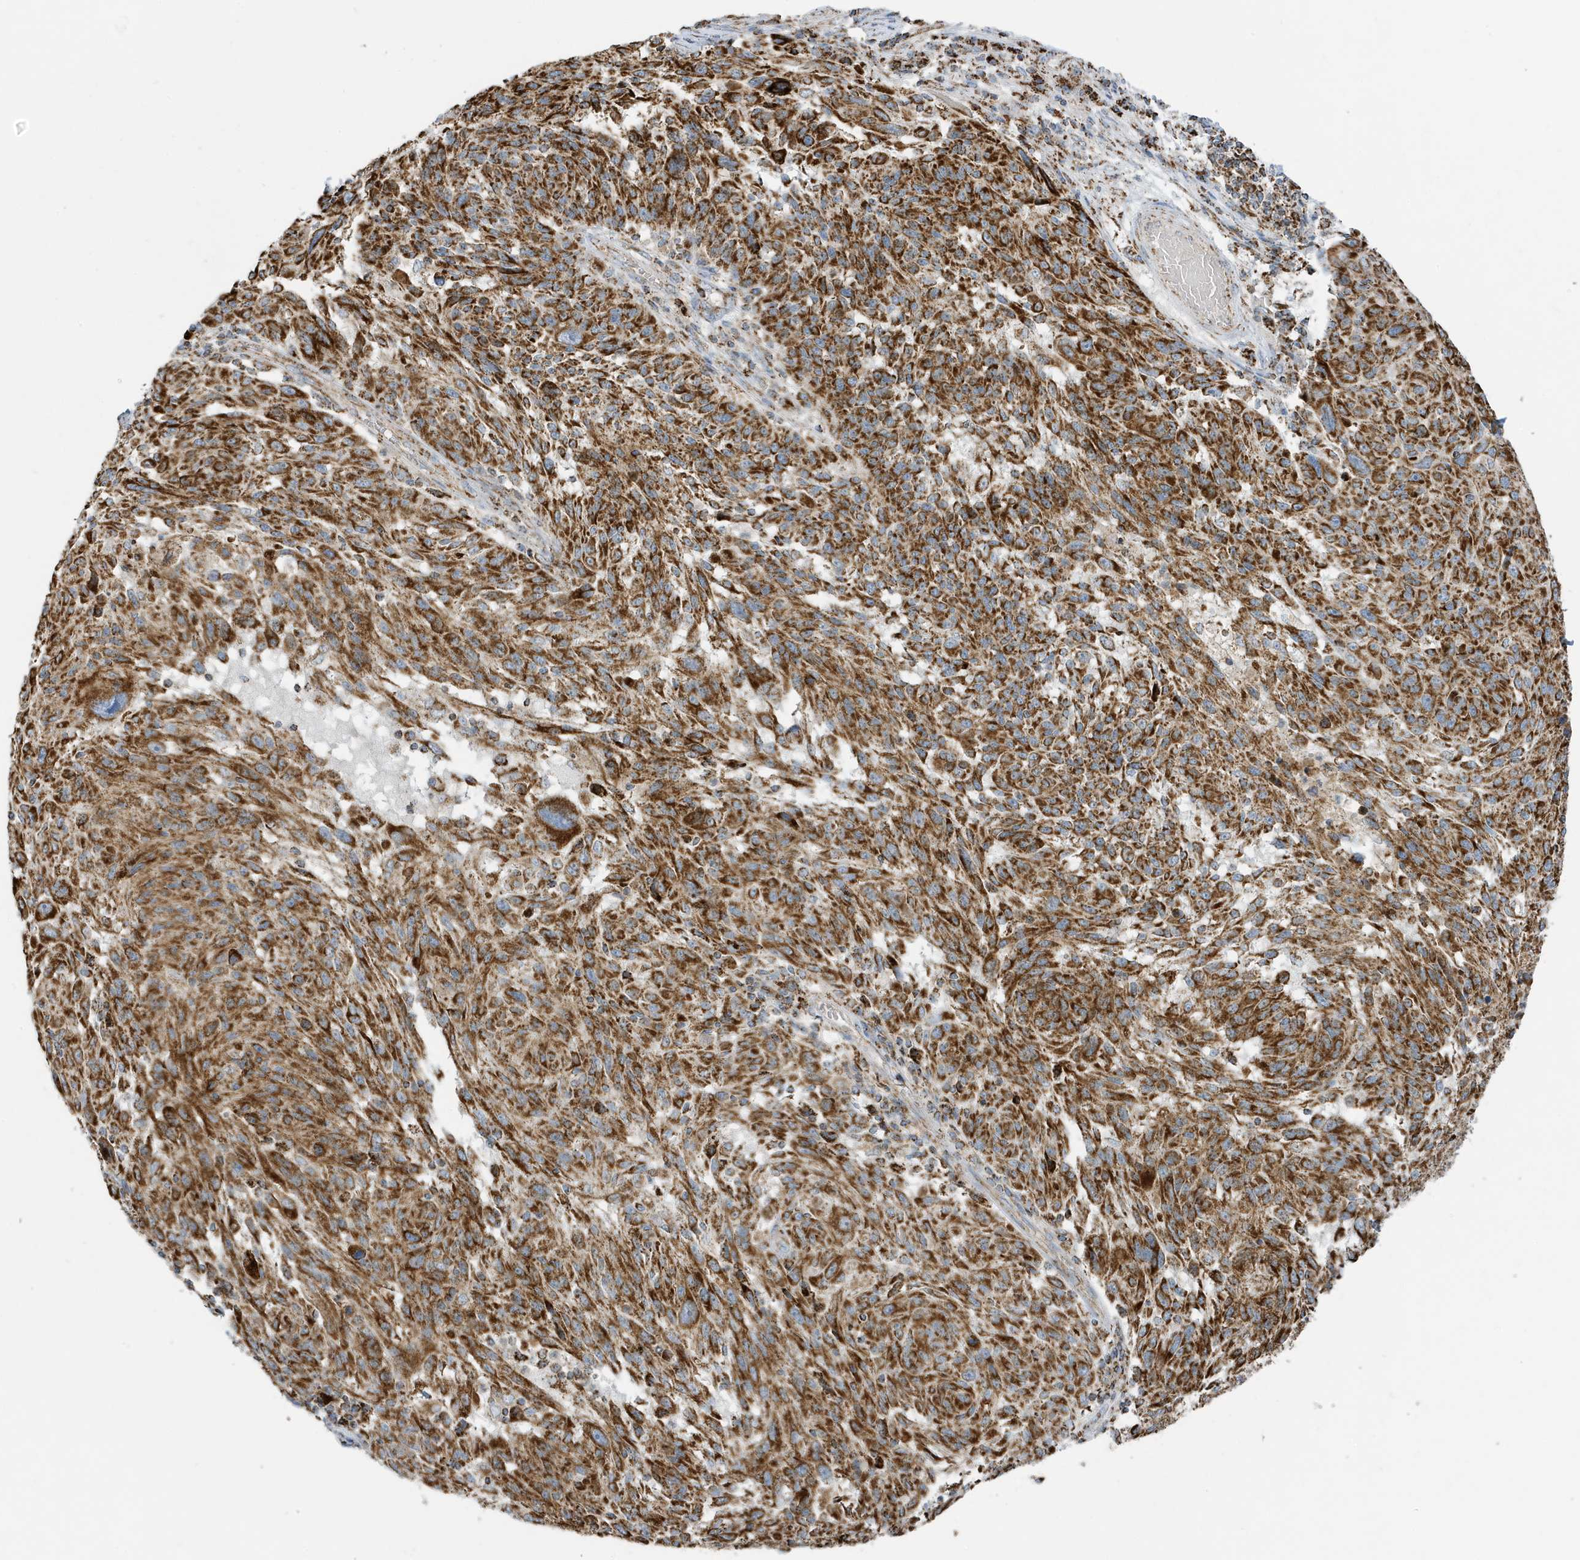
{"staining": {"intensity": "strong", "quantity": ">75%", "location": "cytoplasmic/membranous"}, "tissue": "melanoma", "cell_type": "Tumor cells", "image_type": "cancer", "snomed": [{"axis": "morphology", "description": "Malignant melanoma, NOS"}, {"axis": "topography", "description": "Skin"}], "caption": "Melanoma stained with immunohistochemistry (IHC) exhibits strong cytoplasmic/membranous positivity in about >75% of tumor cells.", "gene": "ATP5ME", "patient": {"sex": "male", "age": 53}}